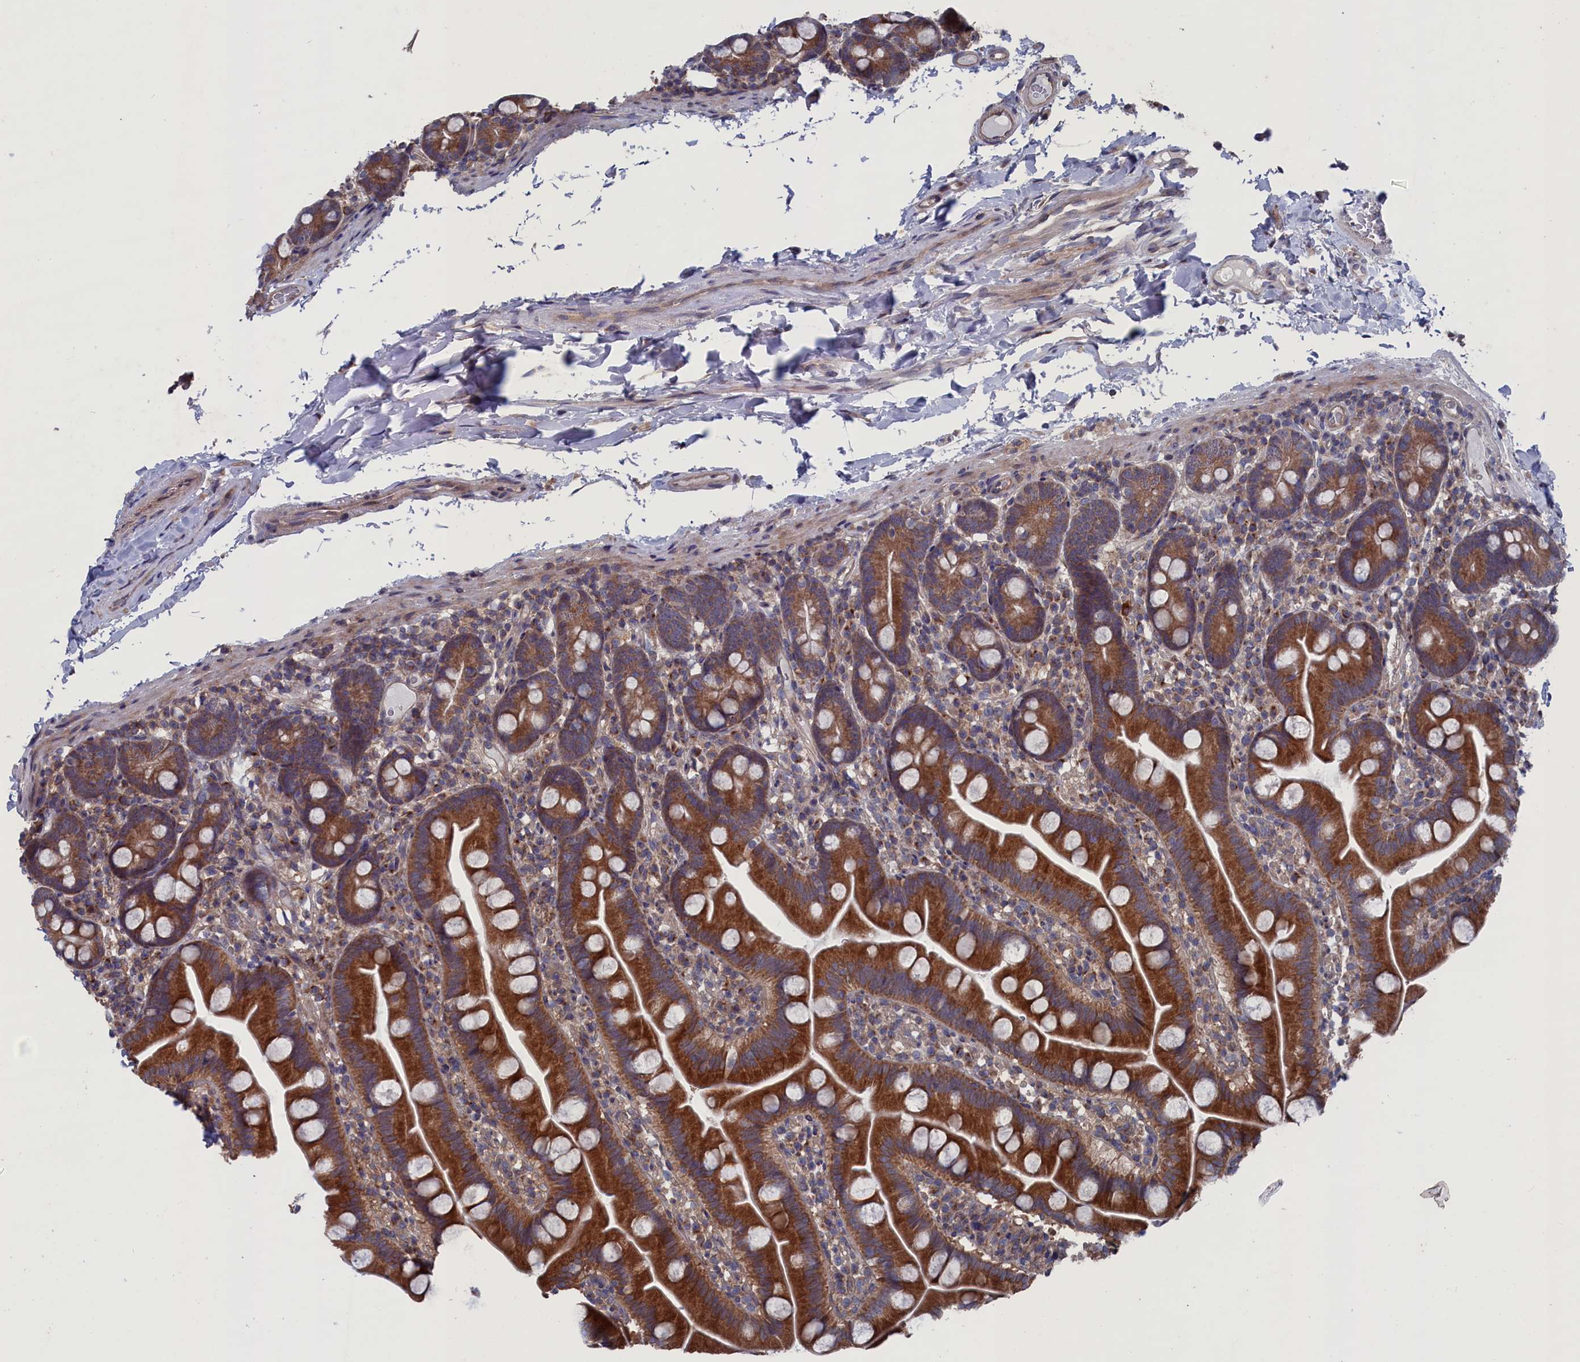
{"staining": {"intensity": "strong", "quantity": ">75%", "location": "cytoplasmic/membranous"}, "tissue": "small intestine", "cell_type": "Glandular cells", "image_type": "normal", "snomed": [{"axis": "morphology", "description": "Normal tissue, NOS"}, {"axis": "topography", "description": "Small intestine"}], "caption": "About >75% of glandular cells in benign small intestine show strong cytoplasmic/membranous protein staining as visualized by brown immunohistochemical staining.", "gene": "SPATA13", "patient": {"sex": "female", "age": 68}}